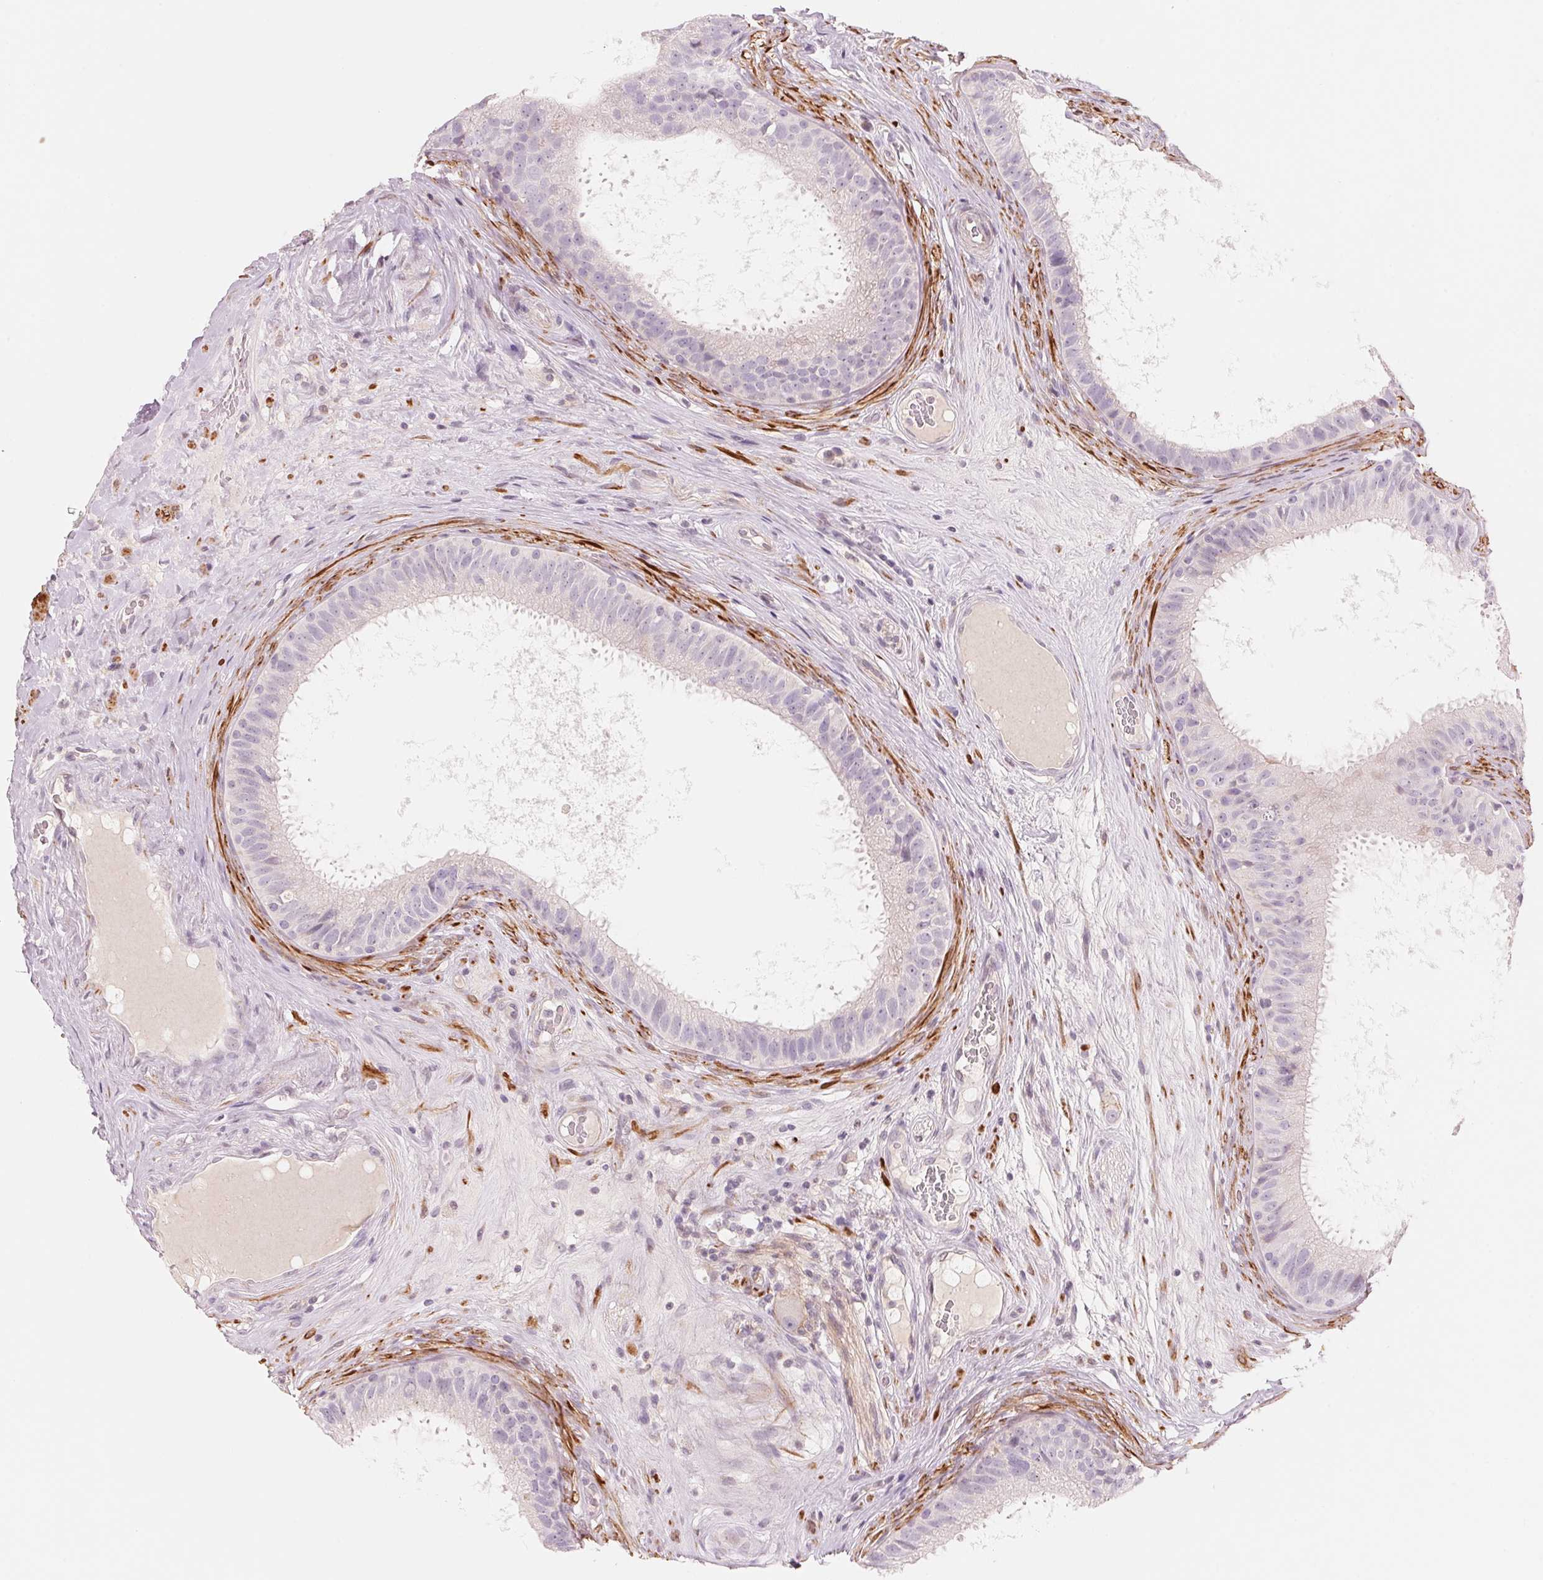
{"staining": {"intensity": "negative", "quantity": "none", "location": "none"}, "tissue": "epididymis", "cell_type": "Glandular cells", "image_type": "normal", "snomed": [{"axis": "morphology", "description": "Normal tissue, NOS"}, {"axis": "topography", "description": "Epididymis"}], "caption": "A histopathology image of human epididymis is negative for staining in glandular cells. (Brightfield microscopy of DAB (3,3'-diaminobenzidine) immunohistochemistry at high magnification).", "gene": "SLC17A4", "patient": {"sex": "male", "age": 59}}